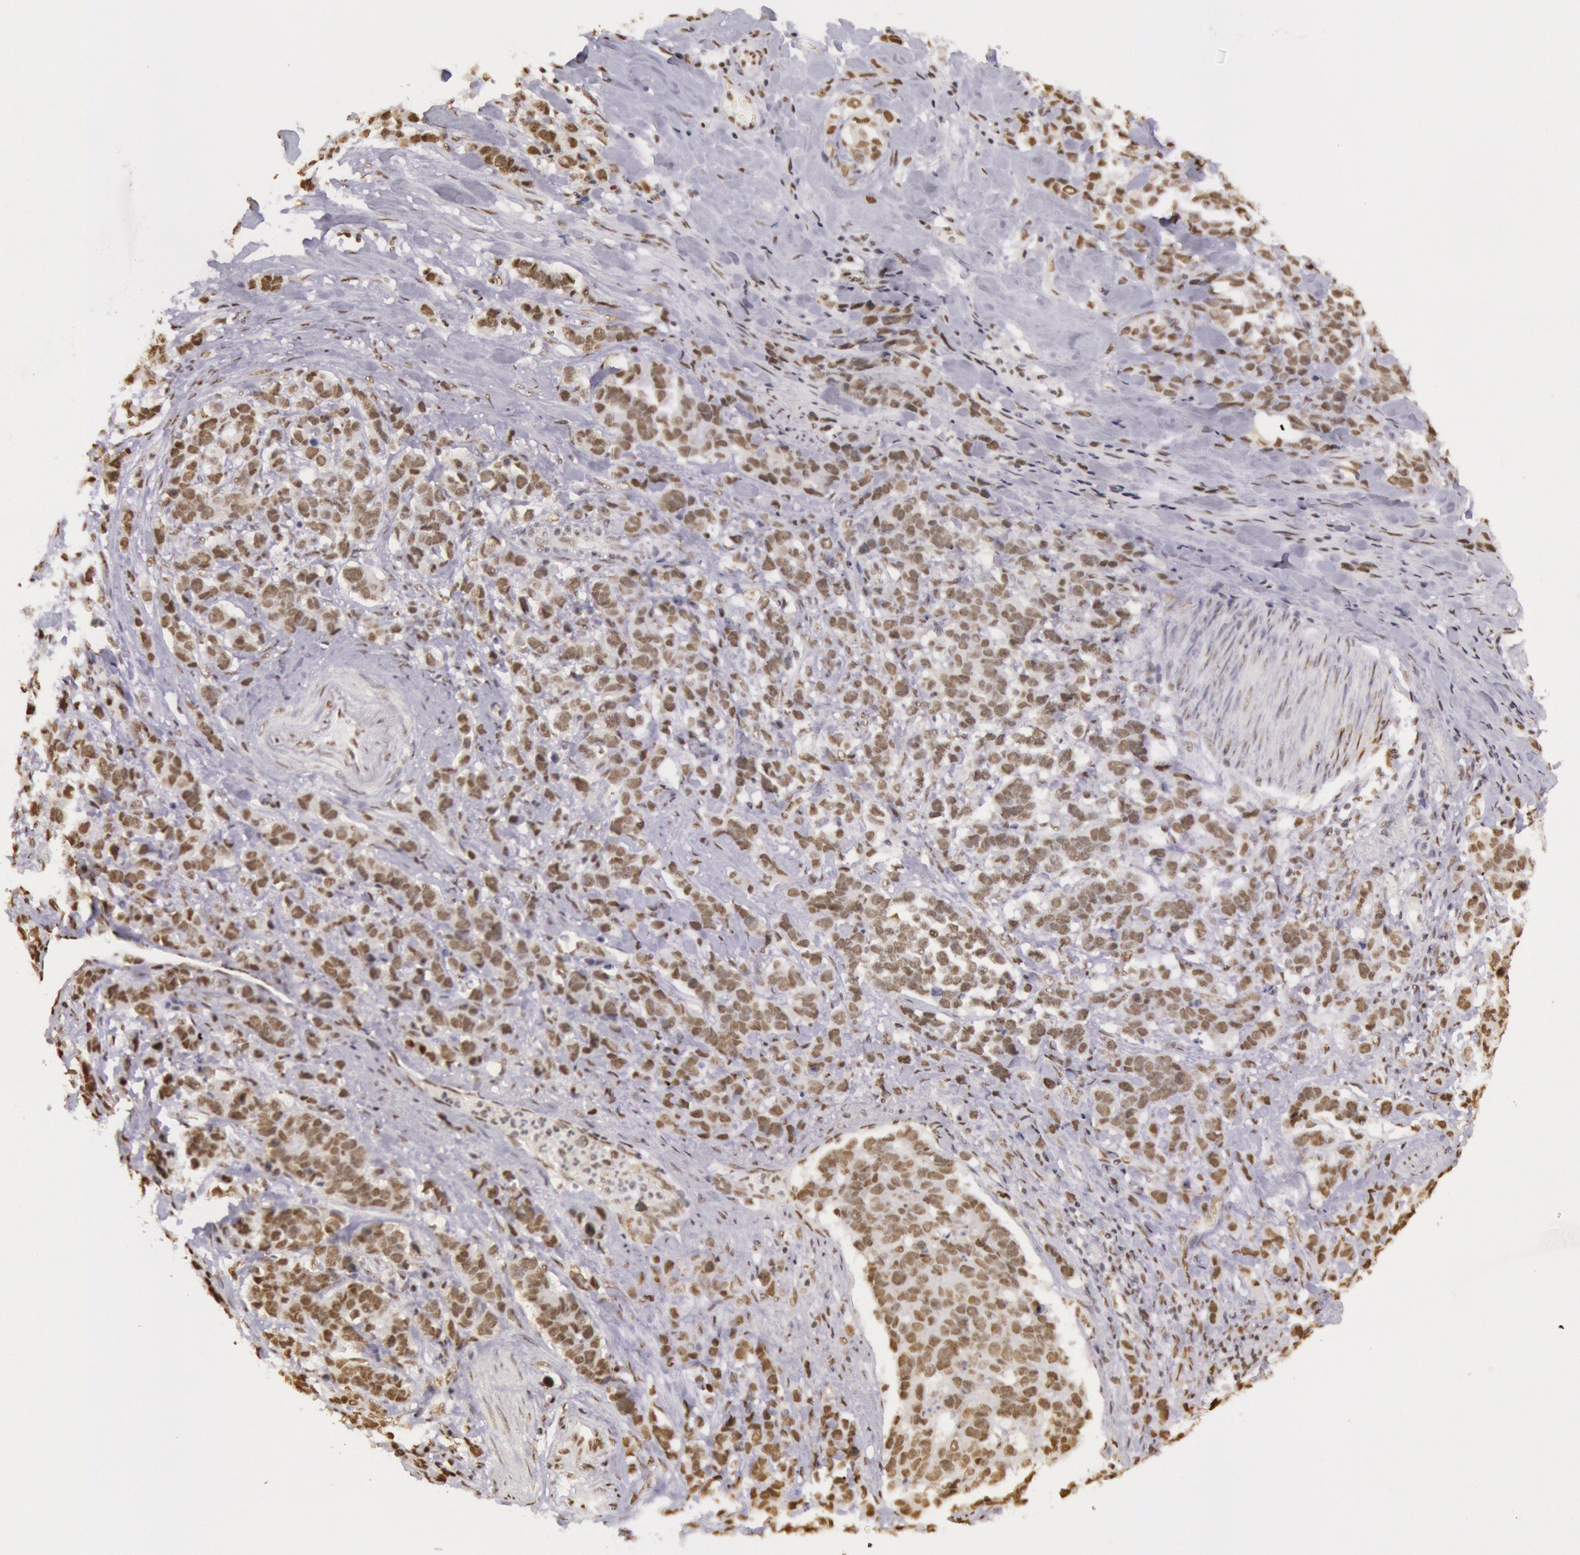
{"staining": {"intensity": "moderate", "quantity": ">75%", "location": "nuclear"}, "tissue": "stomach cancer", "cell_type": "Tumor cells", "image_type": "cancer", "snomed": [{"axis": "morphology", "description": "Adenocarcinoma, NOS"}, {"axis": "topography", "description": "Stomach, upper"}], "caption": "Approximately >75% of tumor cells in adenocarcinoma (stomach) reveal moderate nuclear protein staining as visualized by brown immunohistochemical staining.", "gene": "HNRNPH2", "patient": {"sex": "male", "age": 71}}